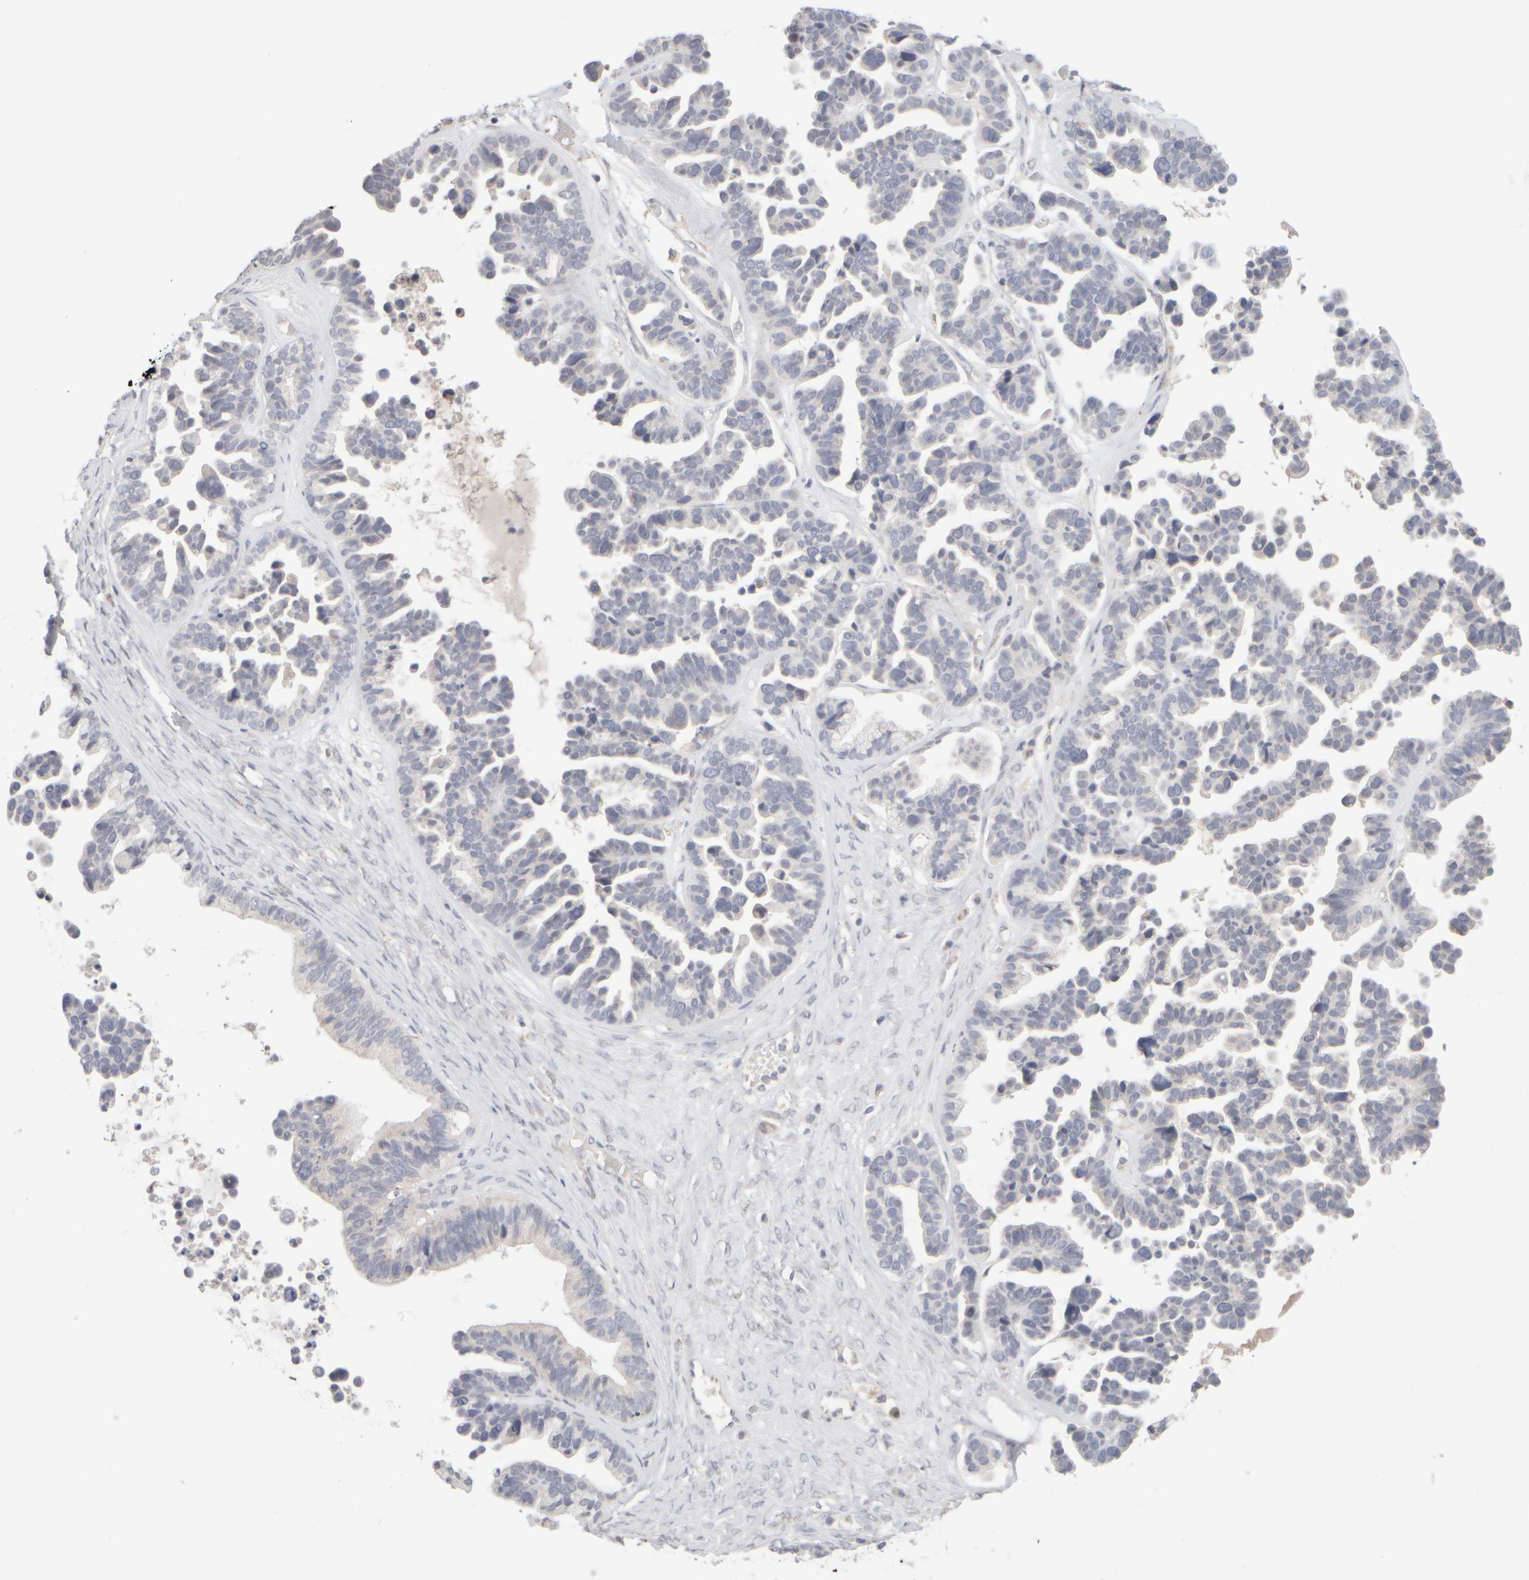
{"staining": {"intensity": "negative", "quantity": "none", "location": "none"}, "tissue": "ovarian cancer", "cell_type": "Tumor cells", "image_type": "cancer", "snomed": [{"axis": "morphology", "description": "Cystadenocarcinoma, serous, NOS"}, {"axis": "topography", "description": "Ovary"}], "caption": "Tumor cells are negative for protein expression in human serous cystadenocarcinoma (ovarian).", "gene": "ZNF112", "patient": {"sex": "female", "age": 56}}